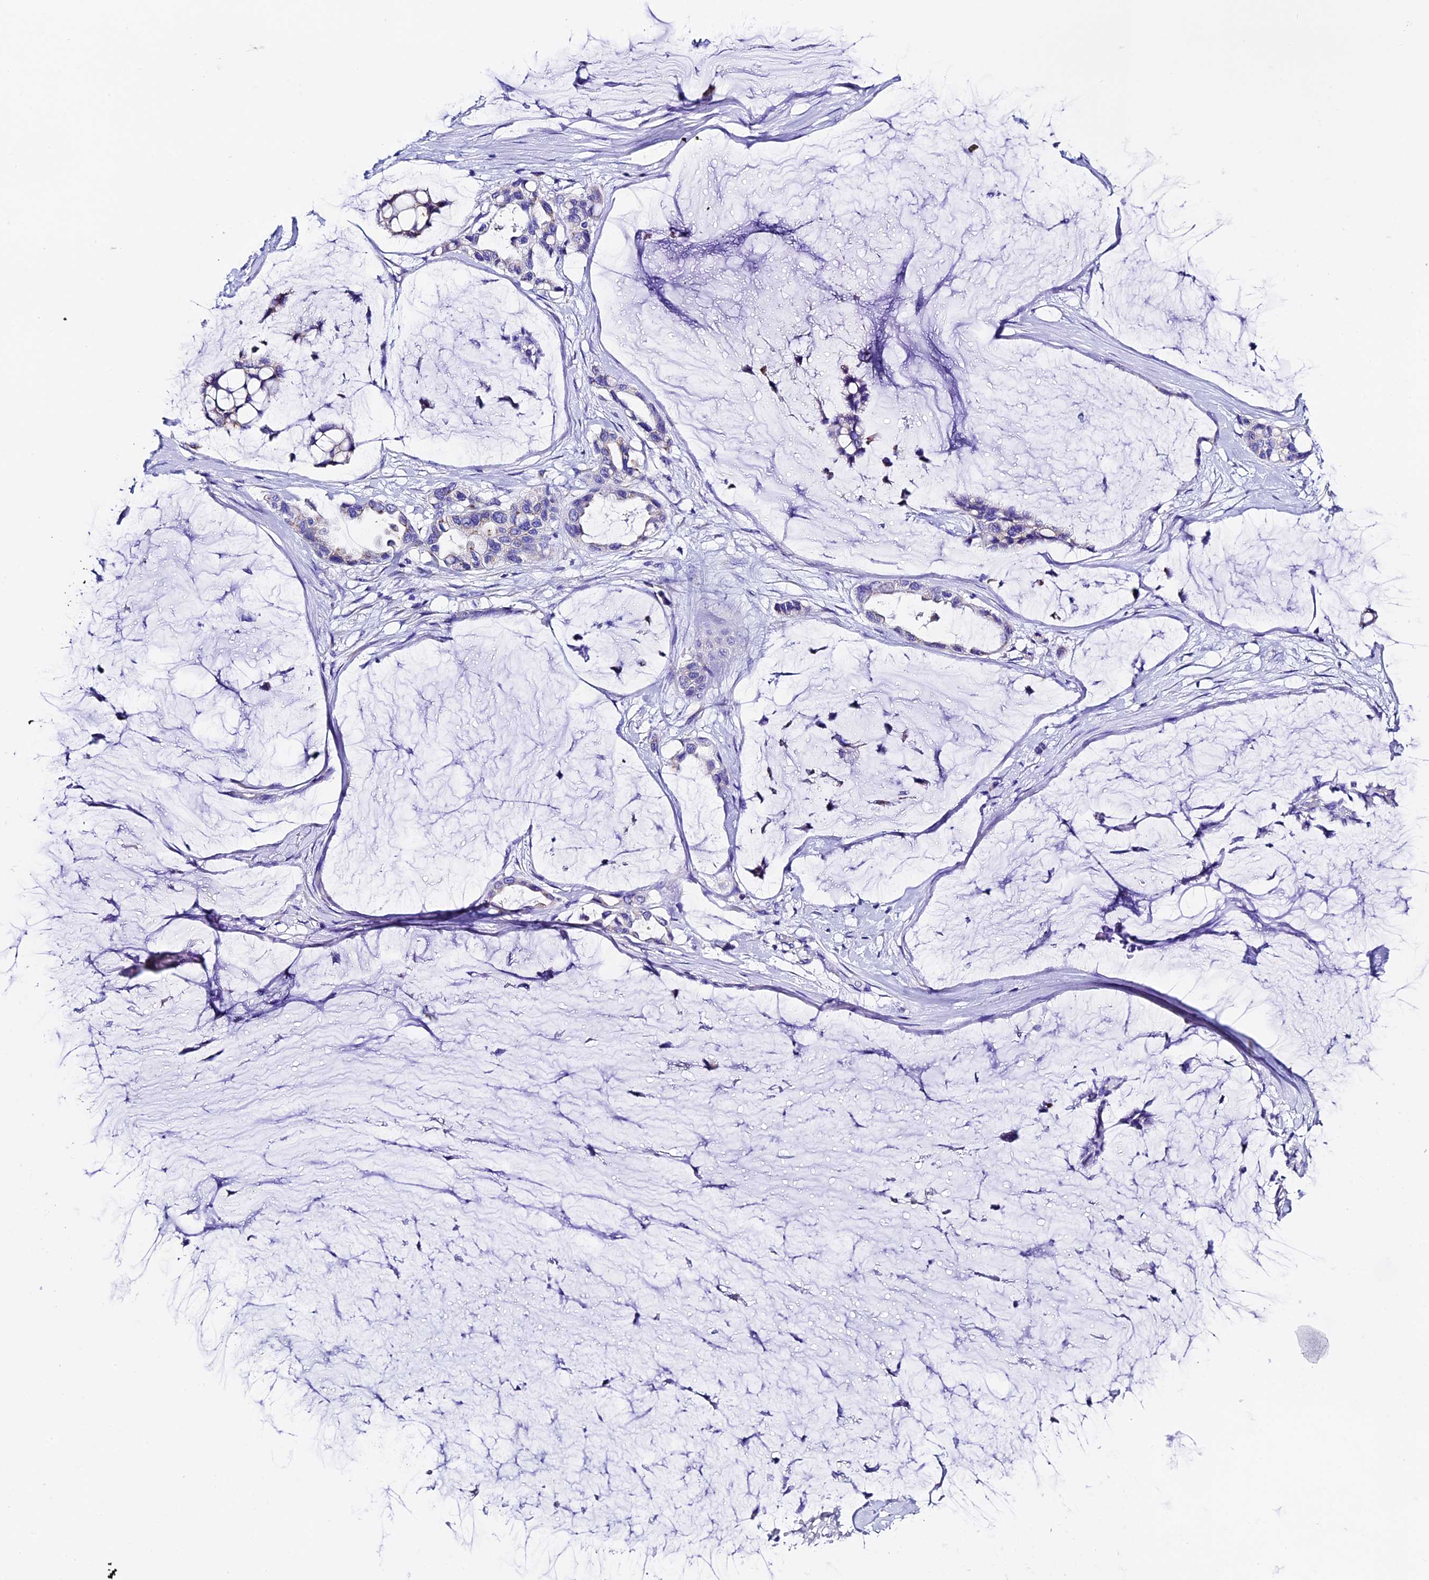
{"staining": {"intensity": "negative", "quantity": "none", "location": "none"}, "tissue": "ovarian cancer", "cell_type": "Tumor cells", "image_type": "cancer", "snomed": [{"axis": "morphology", "description": "Cystadenocarcinoma, mucinous, NOS"}, {"axis": "topography", "description": "Ovary"}], "caption": "IHC of ovarian mucinous cystadenocarcinoma reveals no staining in tumor cells. (Stains: DAB (3,3'-diaminobenzidine) IHC with hematoxylin counter stain, Microscopy: brightfield microscopy at high magnification).", "gene": "COMTD1", "patient": {"sex": "female", "age": 39}}